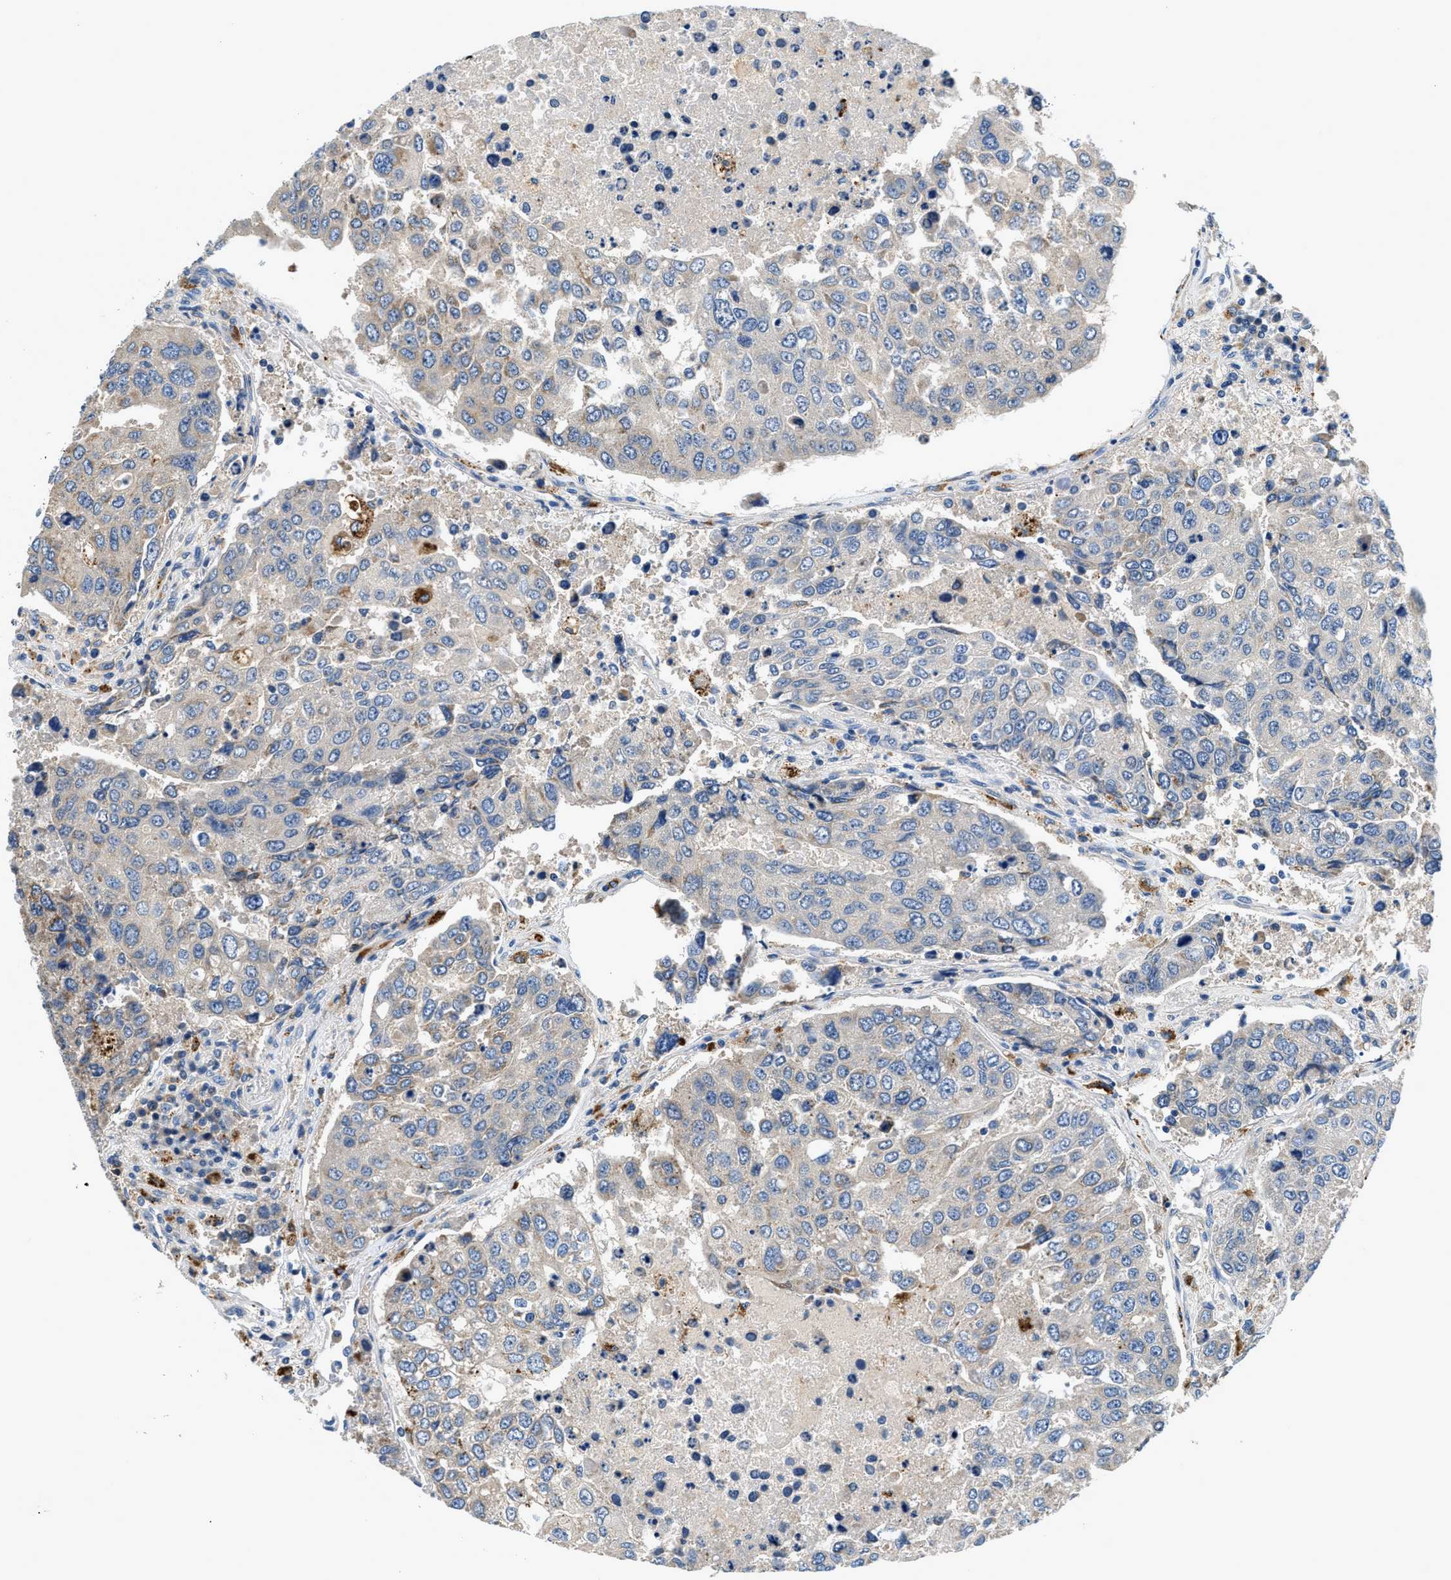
{"staining": {"intensity": "weak", "quantity": "25%-75%", "location": "cytoplasmic/membranous"}, "tissue": "urothelial cancer", "cell_type": "Tumor cells", "image_type": "cancer", "snomed": [{"axis": "morphology", "description": "Urothelial carcinoma, High grade"}, {"axis": "topography", "description": "Lymph node"}, {"axis": "topography", "description": "Urinary bladder"}], "caption": "A brown stain shows weak cytoplasmic/membranous expression of a protein in urothelial cancer tumor cells.", "gene": "ADGRE3", "patient": {"sex": "male", "age": 51}}